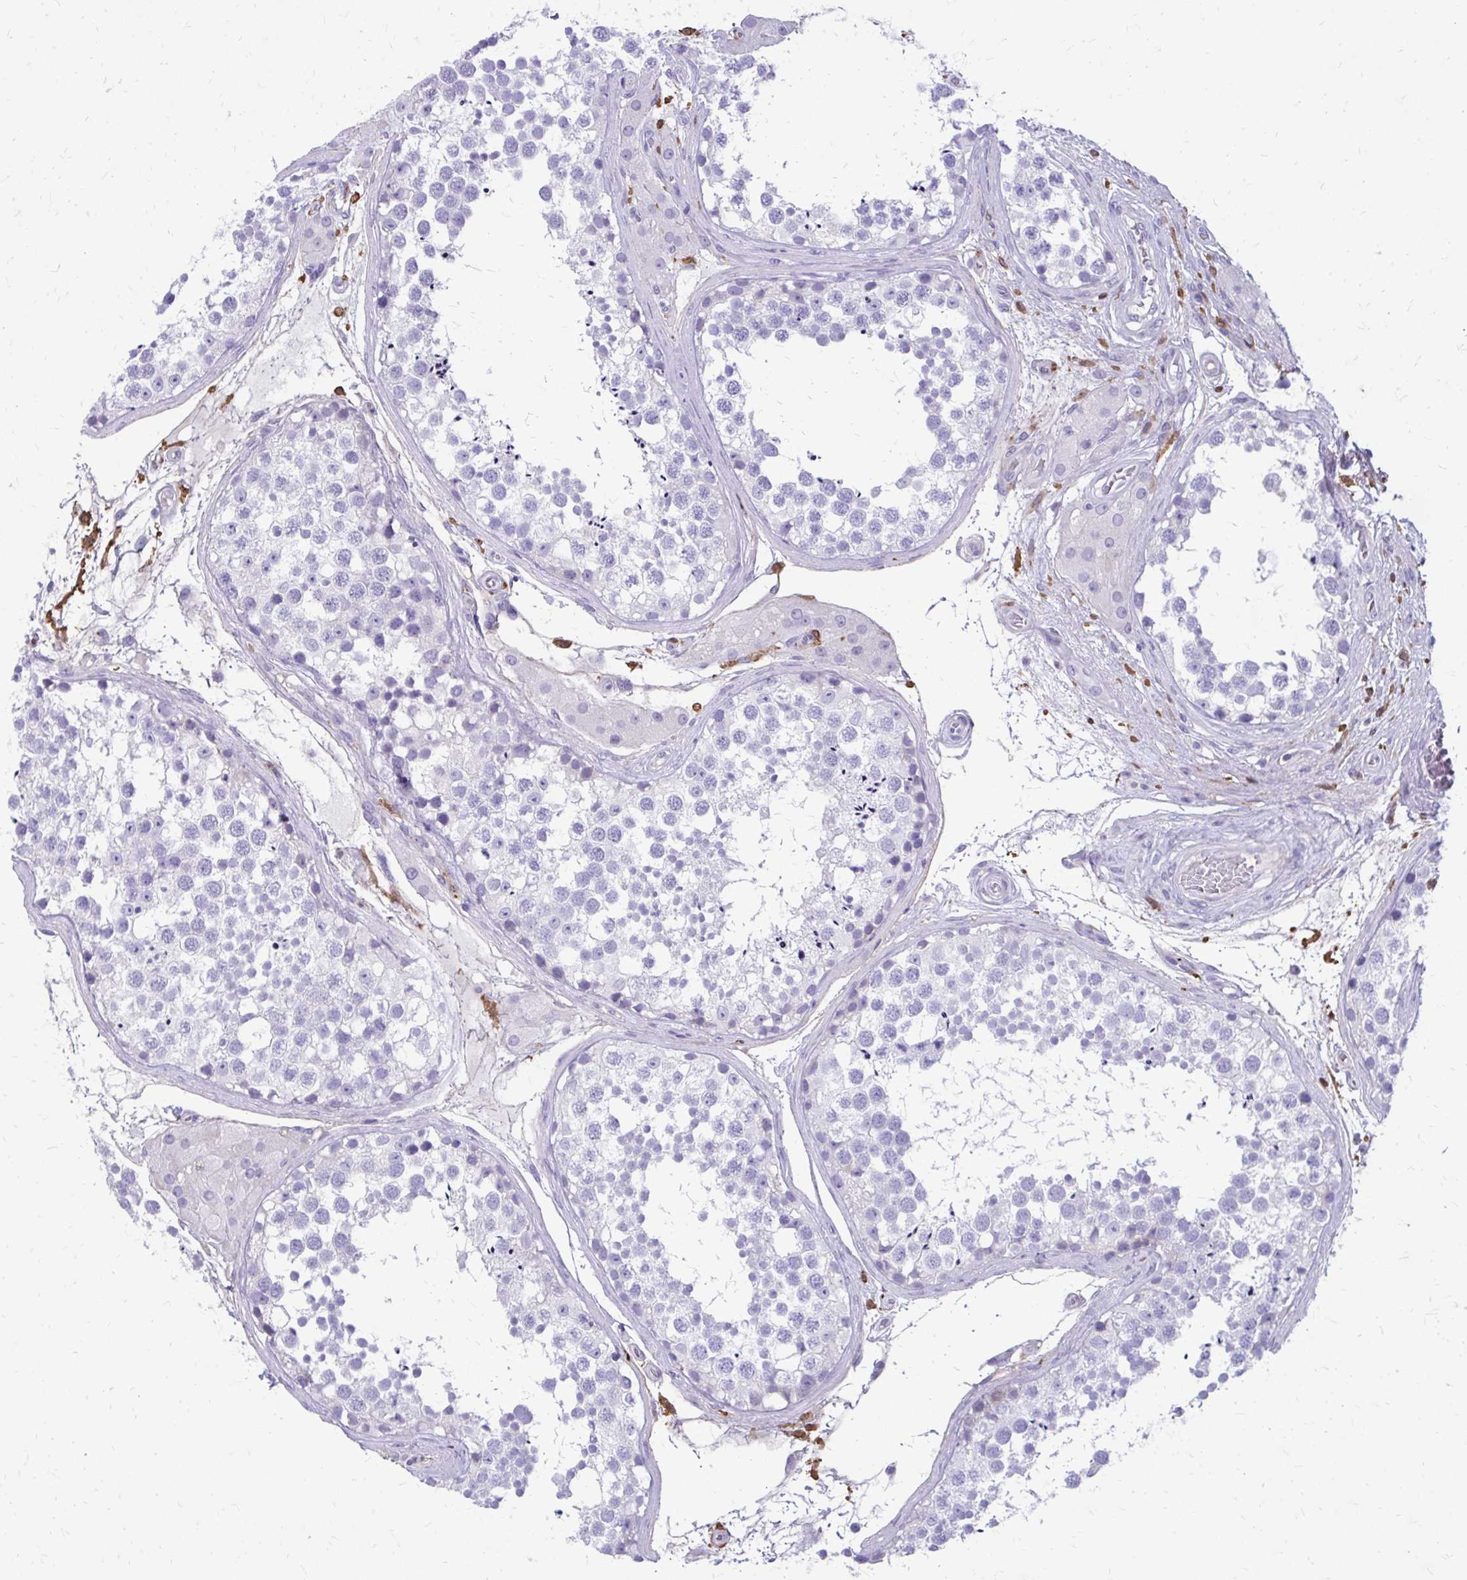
{"staining": {"intensity": "negative", "quantity": "none", "location": "none"}, "tissue": "testis", "cell_type": "Cells in seminiferous ducts", "image_type": "normal", "snomed": [{"axis": "morphology", "description": "Normal tissue, NOS"}, {"axis": "morphology", "description": "Seminoma, NOS"}, {"axis": "topography", "description": "Testis"}], "caption": "This is a photomicrograph of IHC staining of unremarkable testis, which shows no staining in cells in seminiferous ducts. (DAB immunohistochemistry (IHC), high magnification).", "gene": "SIGLEC11", "patient": {"sex": "male", "age": 65}}